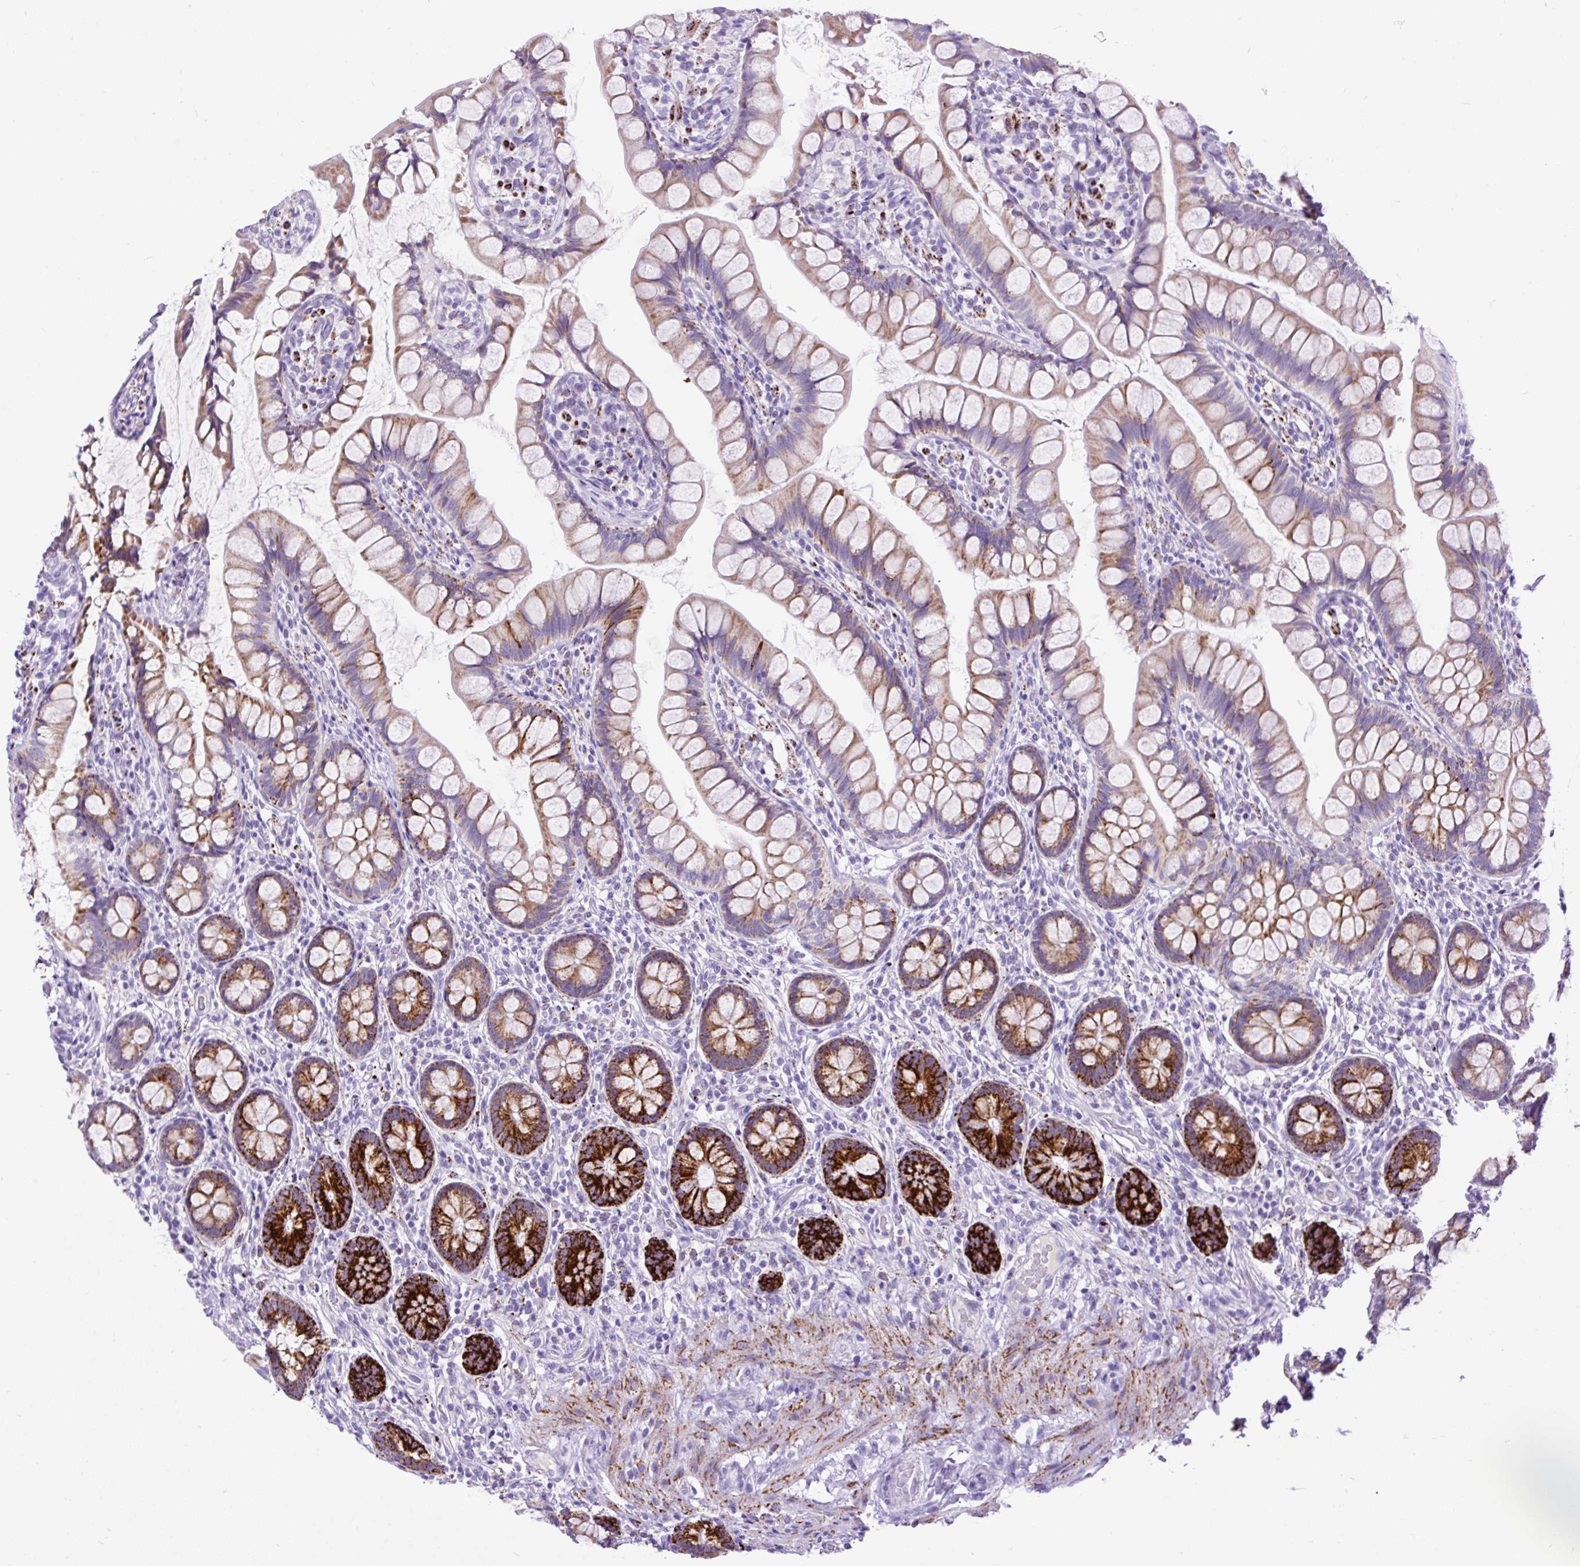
{"staining": {"intensity": "strong", "quantity": "25%-75%", "location": "cytoplasmic/membranous"}, "tissue": "small intestine", "cell_type": "Glandular cells", "image_type": "normal", "snomed": [{"axis": "morphology", "description": "Normal tissue, NOS"}, {"axis": "topography", "description": "Small intestine"}], "caption": "Glandular cells demonstrate high levels of strong cytoplasmic/membranous staining in about 25%-75% of cells in benign small intestine. (brown staining indicates protein expression, while blue staining denotes nuclei).", "gene": "ZNF256", "patient": {"sex": "male", "age": 70}}